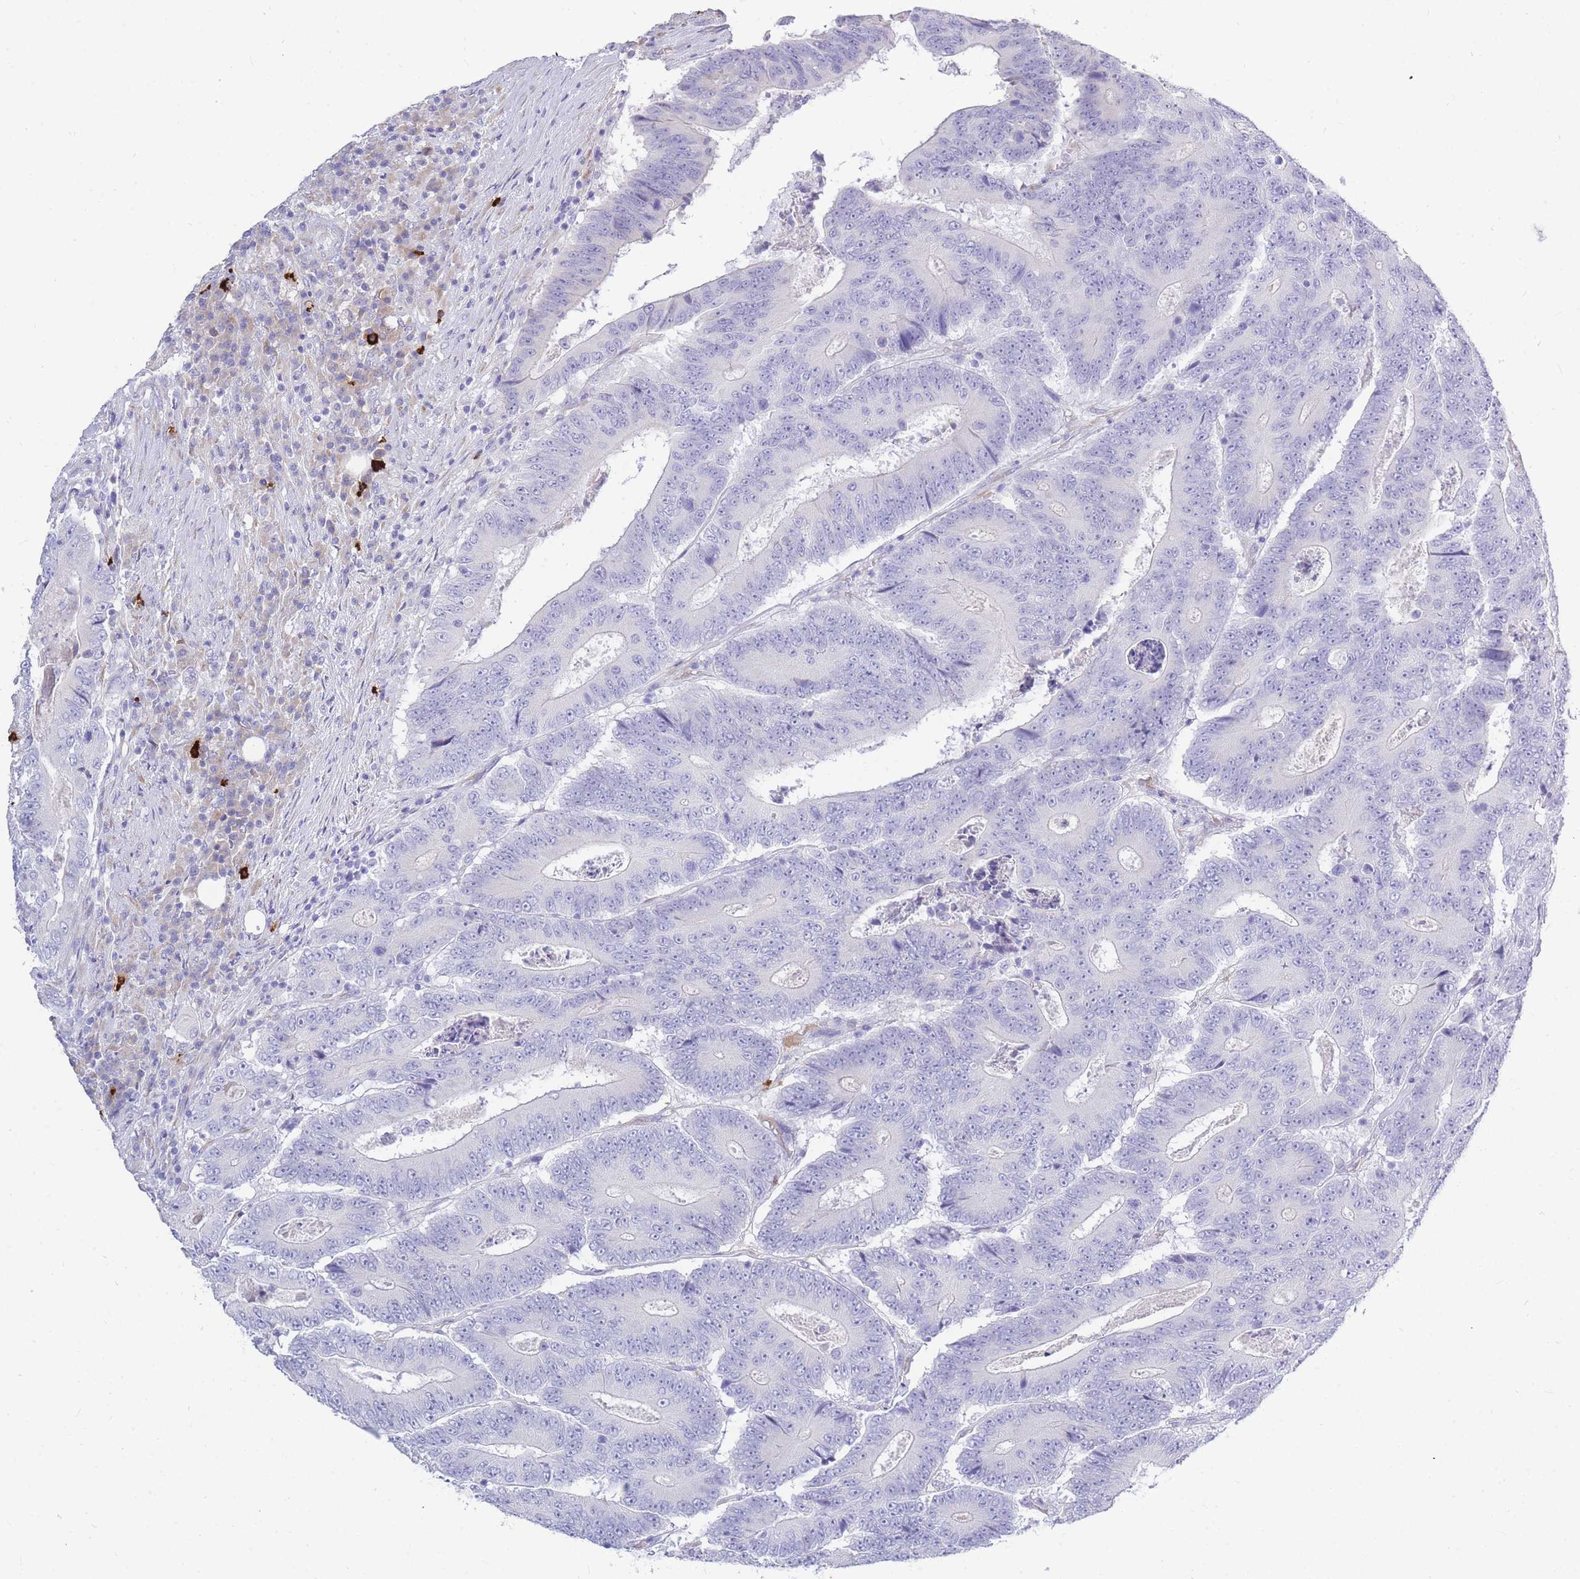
{"staining": {"intensity": "negative", "quantity": "none", "location": "none"}, "tissue": "colorectal cancer", "cell_type": "Tumor cells", "image_type": "cancer", "snomed": [{"axis": "morphology", "description": "Adenocarcinoma, NOS"}, {"axis": "topography", "description": "Colon"}], "caption": "Tumor cells are negative for brown protein staining in colorectal cancer.", "gene": "TPSD1", "patient": {"sex": "male", "age": 83}}